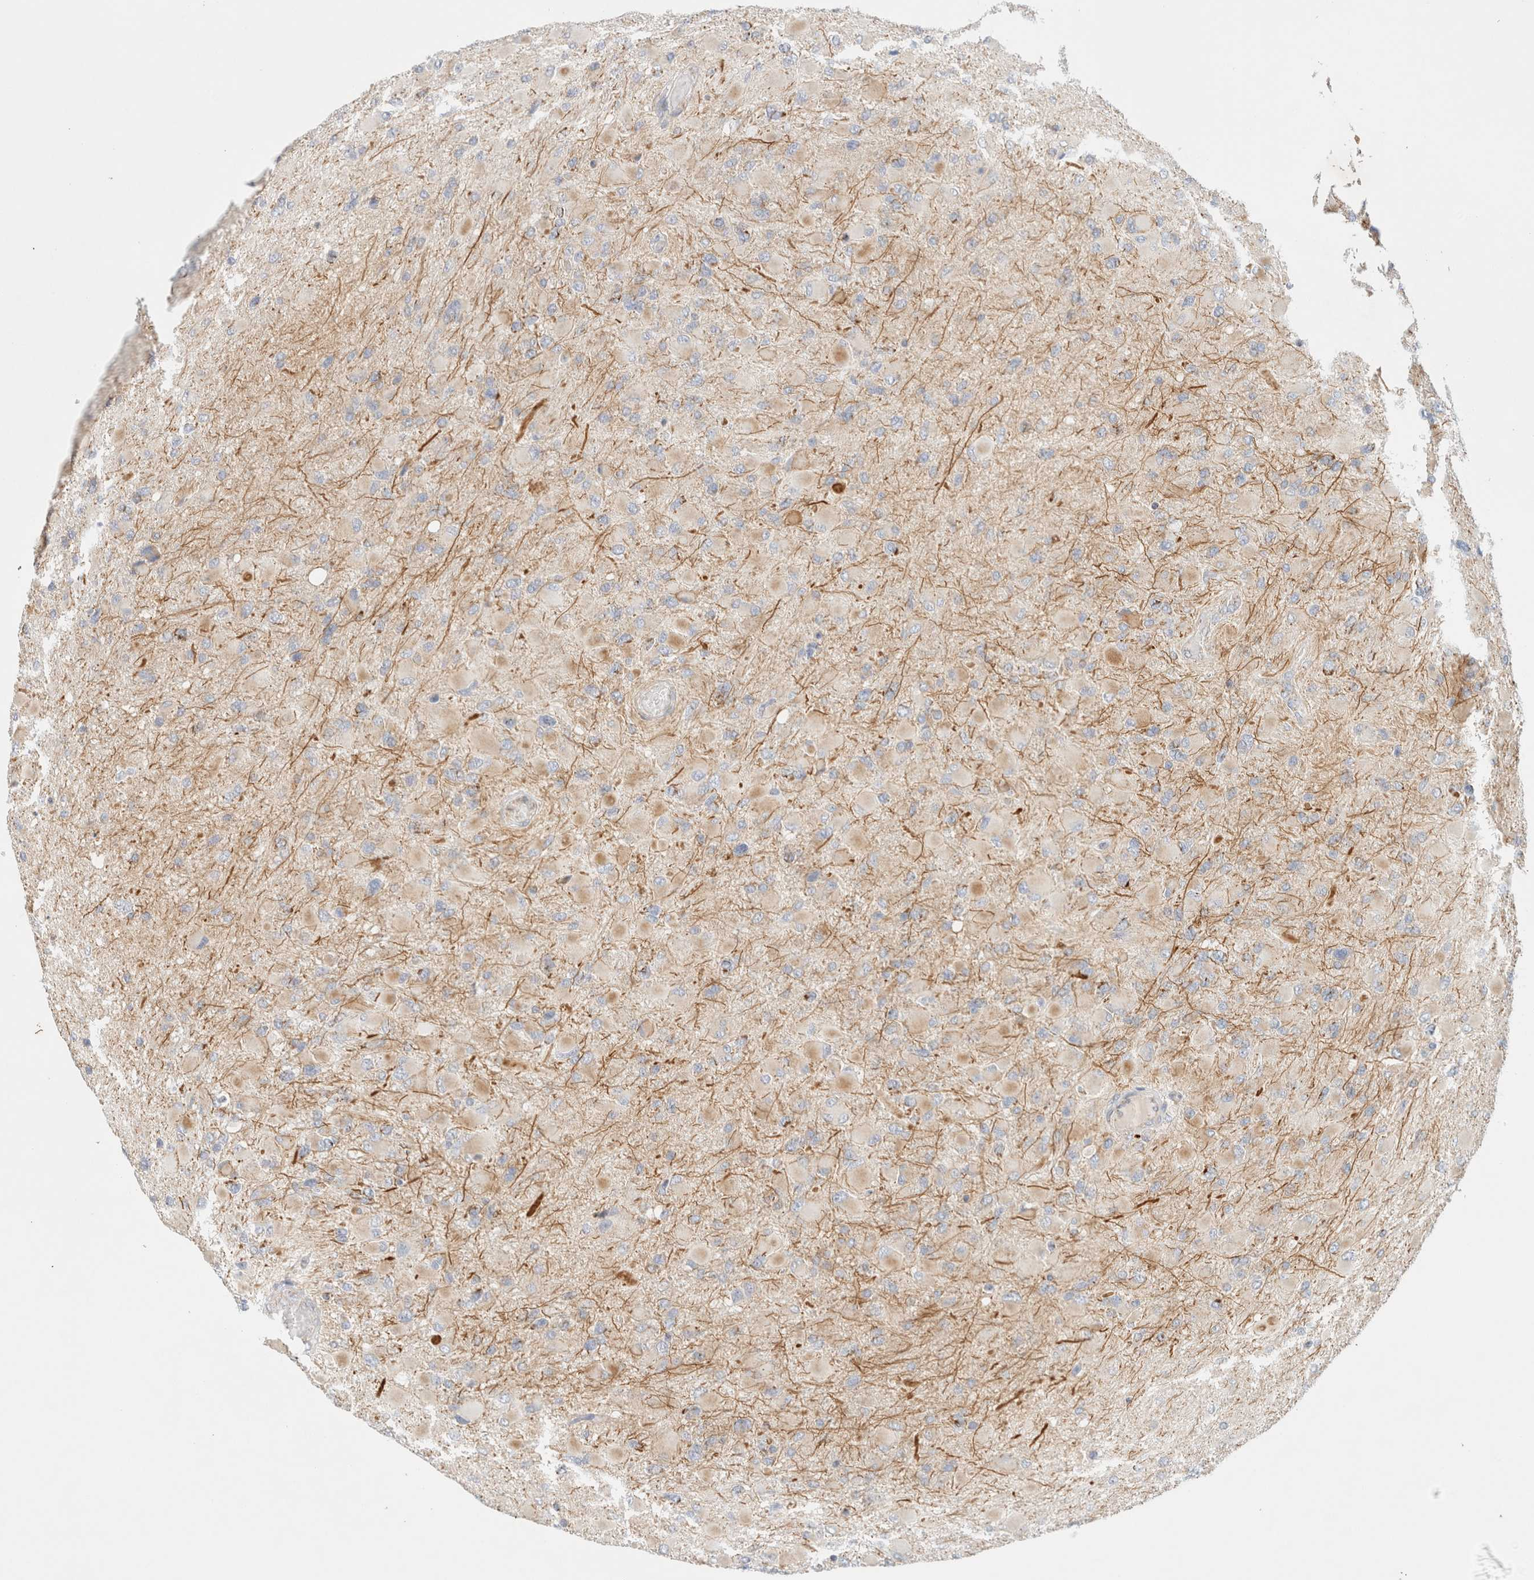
{"staining": {"intensity": "weak", "quantity": "<25%", "location": "cytoplasmic/membranous"}, "tissue": "glioma", "cell_type": "Tumor cells", "image_type": "cancer", "snomed": [{"axis": "morphology", "description": "Glioma, malignant, High grade"}, {"axis": "topography", "description": "Cerebral cortex"}], "caption": "Glioma was stained to show a protein in brown. There is no significant positivity in tumor cells.", "gene": "MRM3", "patient": {"sex": "female", "age": 36}}